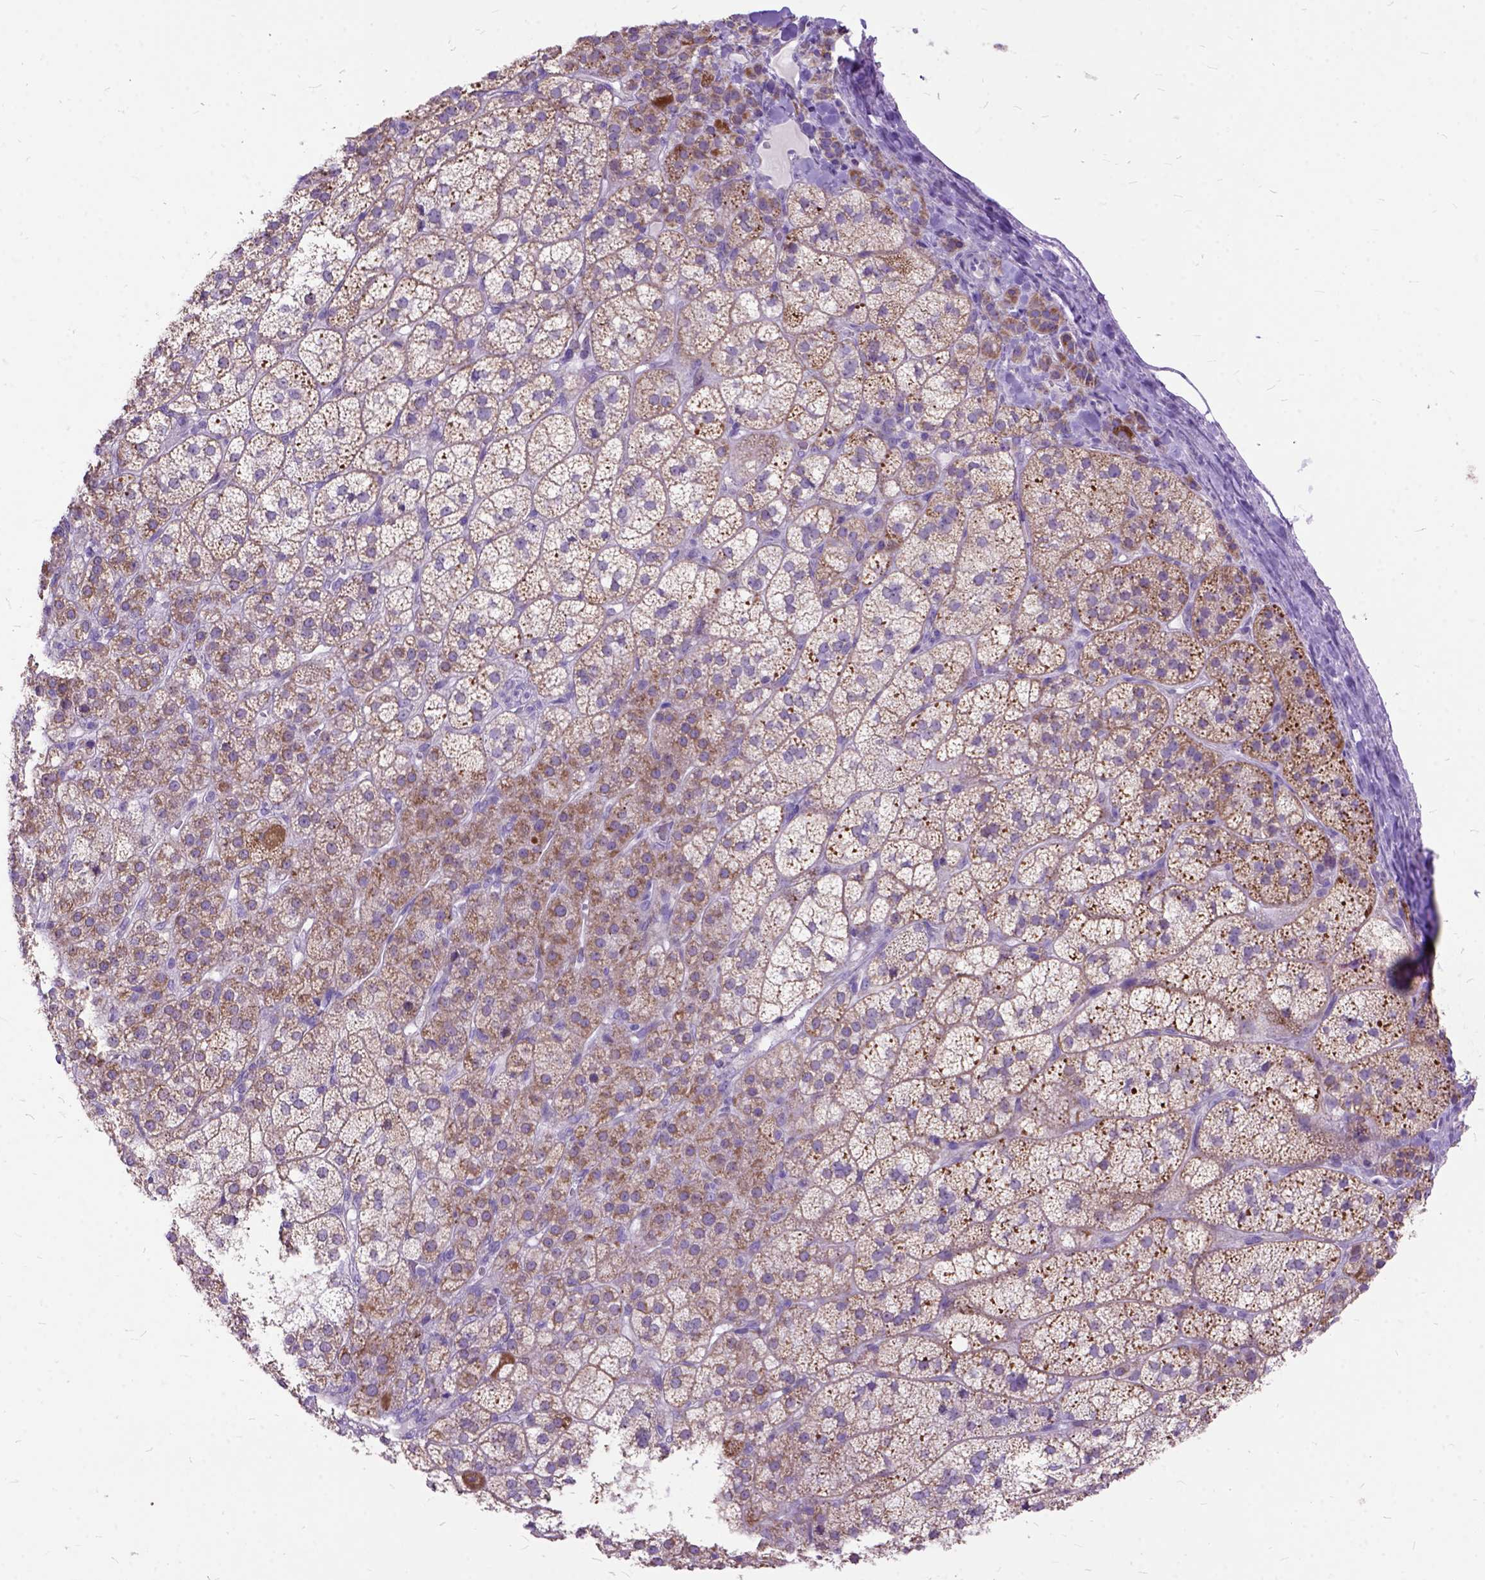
{"staining": {"intensity": "moderate", "quantity": ">75%", "location": "cytoplasmic/membranous"}, "tissue": "adrenal gland", "cell_type": "Glandular cells", "image_type": "normal", "snomed": [{"axis": "morphology", "description": "Normal tissue, NOS"}, {"axis": "topography", "description": "Adrenal gland"}], "caption": "A brown stain shows moderate cytoplasmic/membranous positivity of a protein in glandular cells of benign human adrenal gland. The staining was performed using DAB, with brown indicating positive protein expression. Nuclei are stained blue with hematoxylin.", "gene": "CTAG2", "patient": {"sex": "female", "age": 60}}